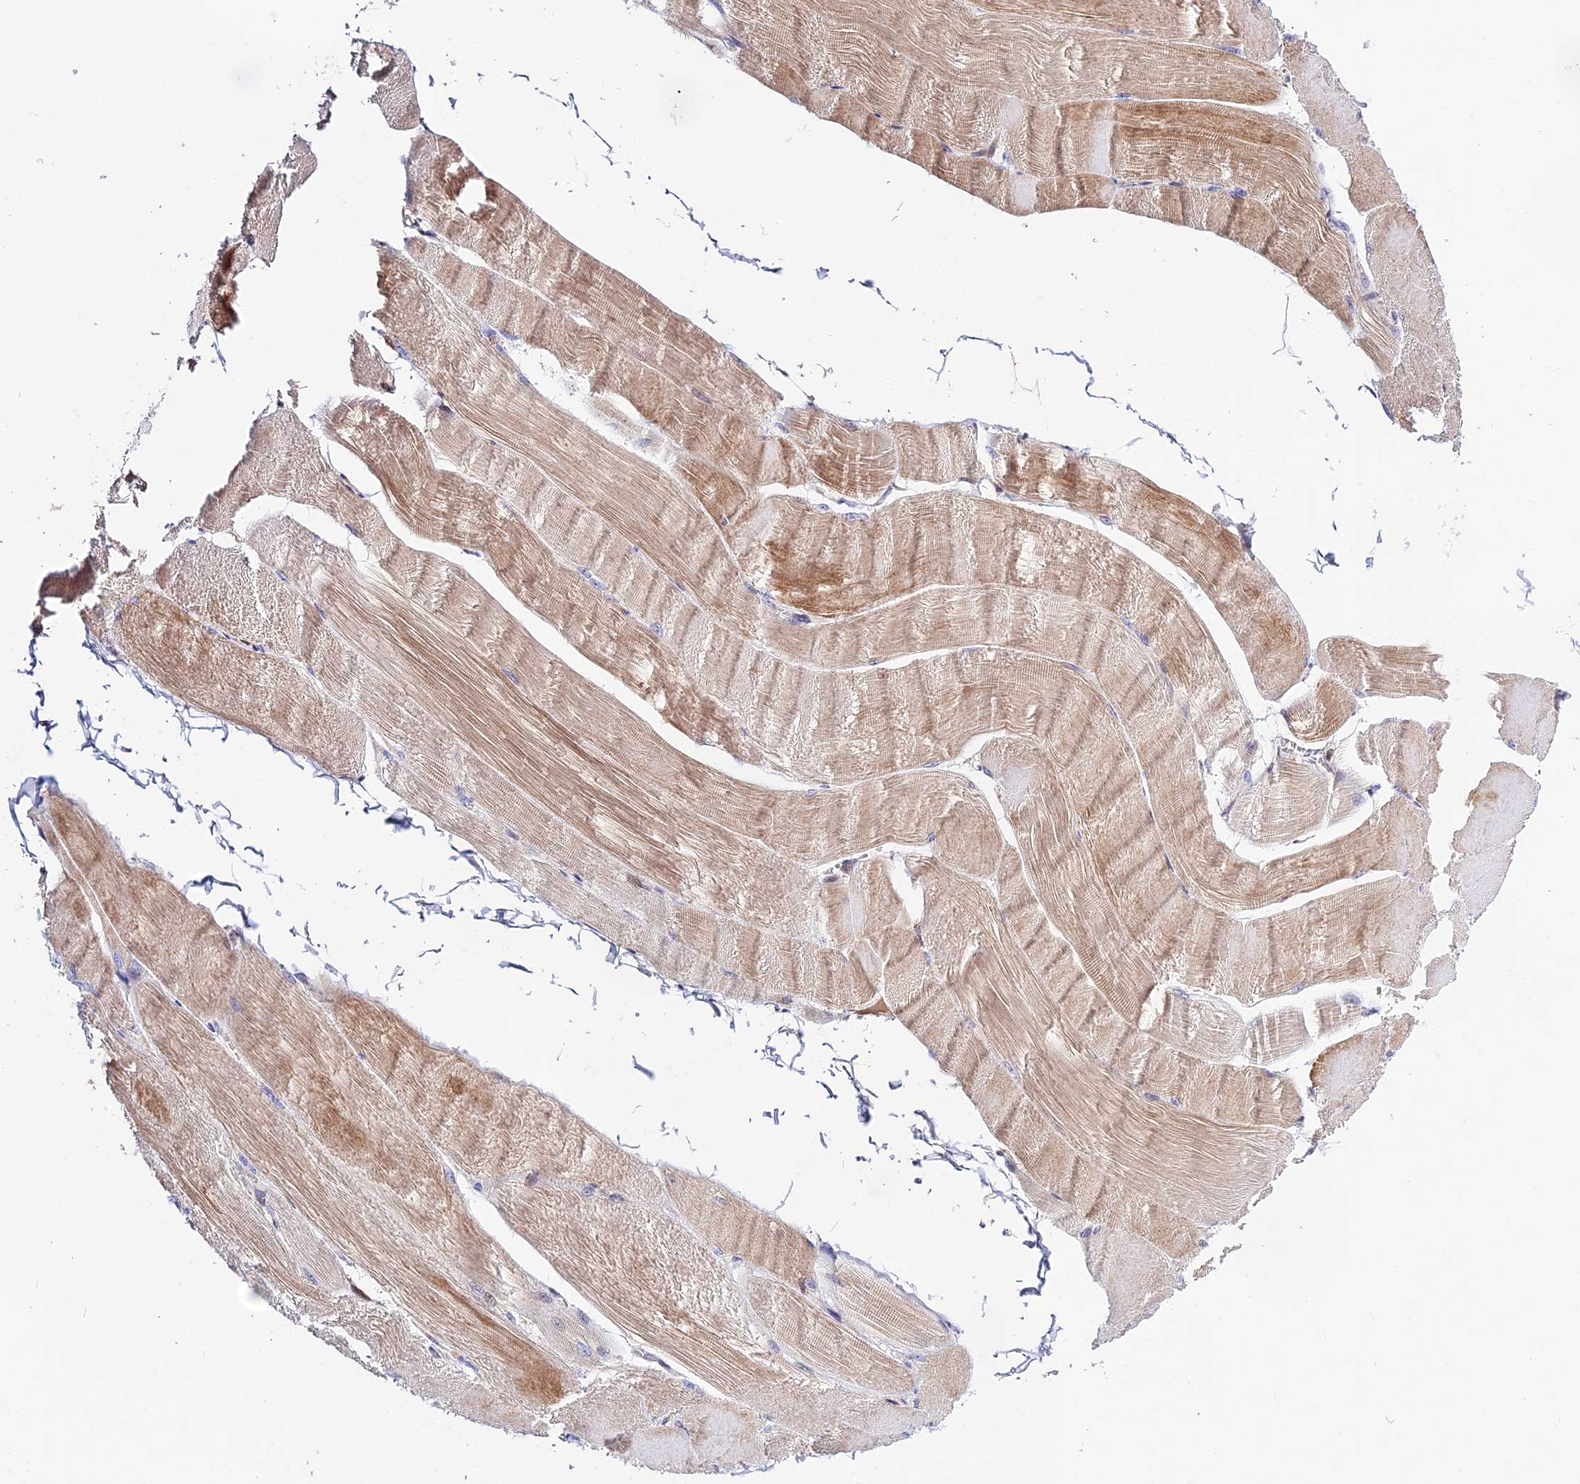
{"staining": {"intensity": "moderate", "quantity": ">75%", "location": "cytoplasmic/membranous"}, "tissue": "skeletal muscle", "cell_type": "Myocytes", "image_type": "normal", "snomed": [{"axis": "morphology", "description": "Normal tissue, NOS"}, {"axis": "morphology", "description": "Basal cell carcinoma"}, {"axis": "topography", "description": "Skeletal muscle"}], "caption": "Brown immunohistochemical staining in normal skeletal muscle reveals moderate cytoplasmic/membranous staining in approximately >75% of myocytes.", "gene": "PRIM1", "patient": {"sex": "female", "age": 64}}